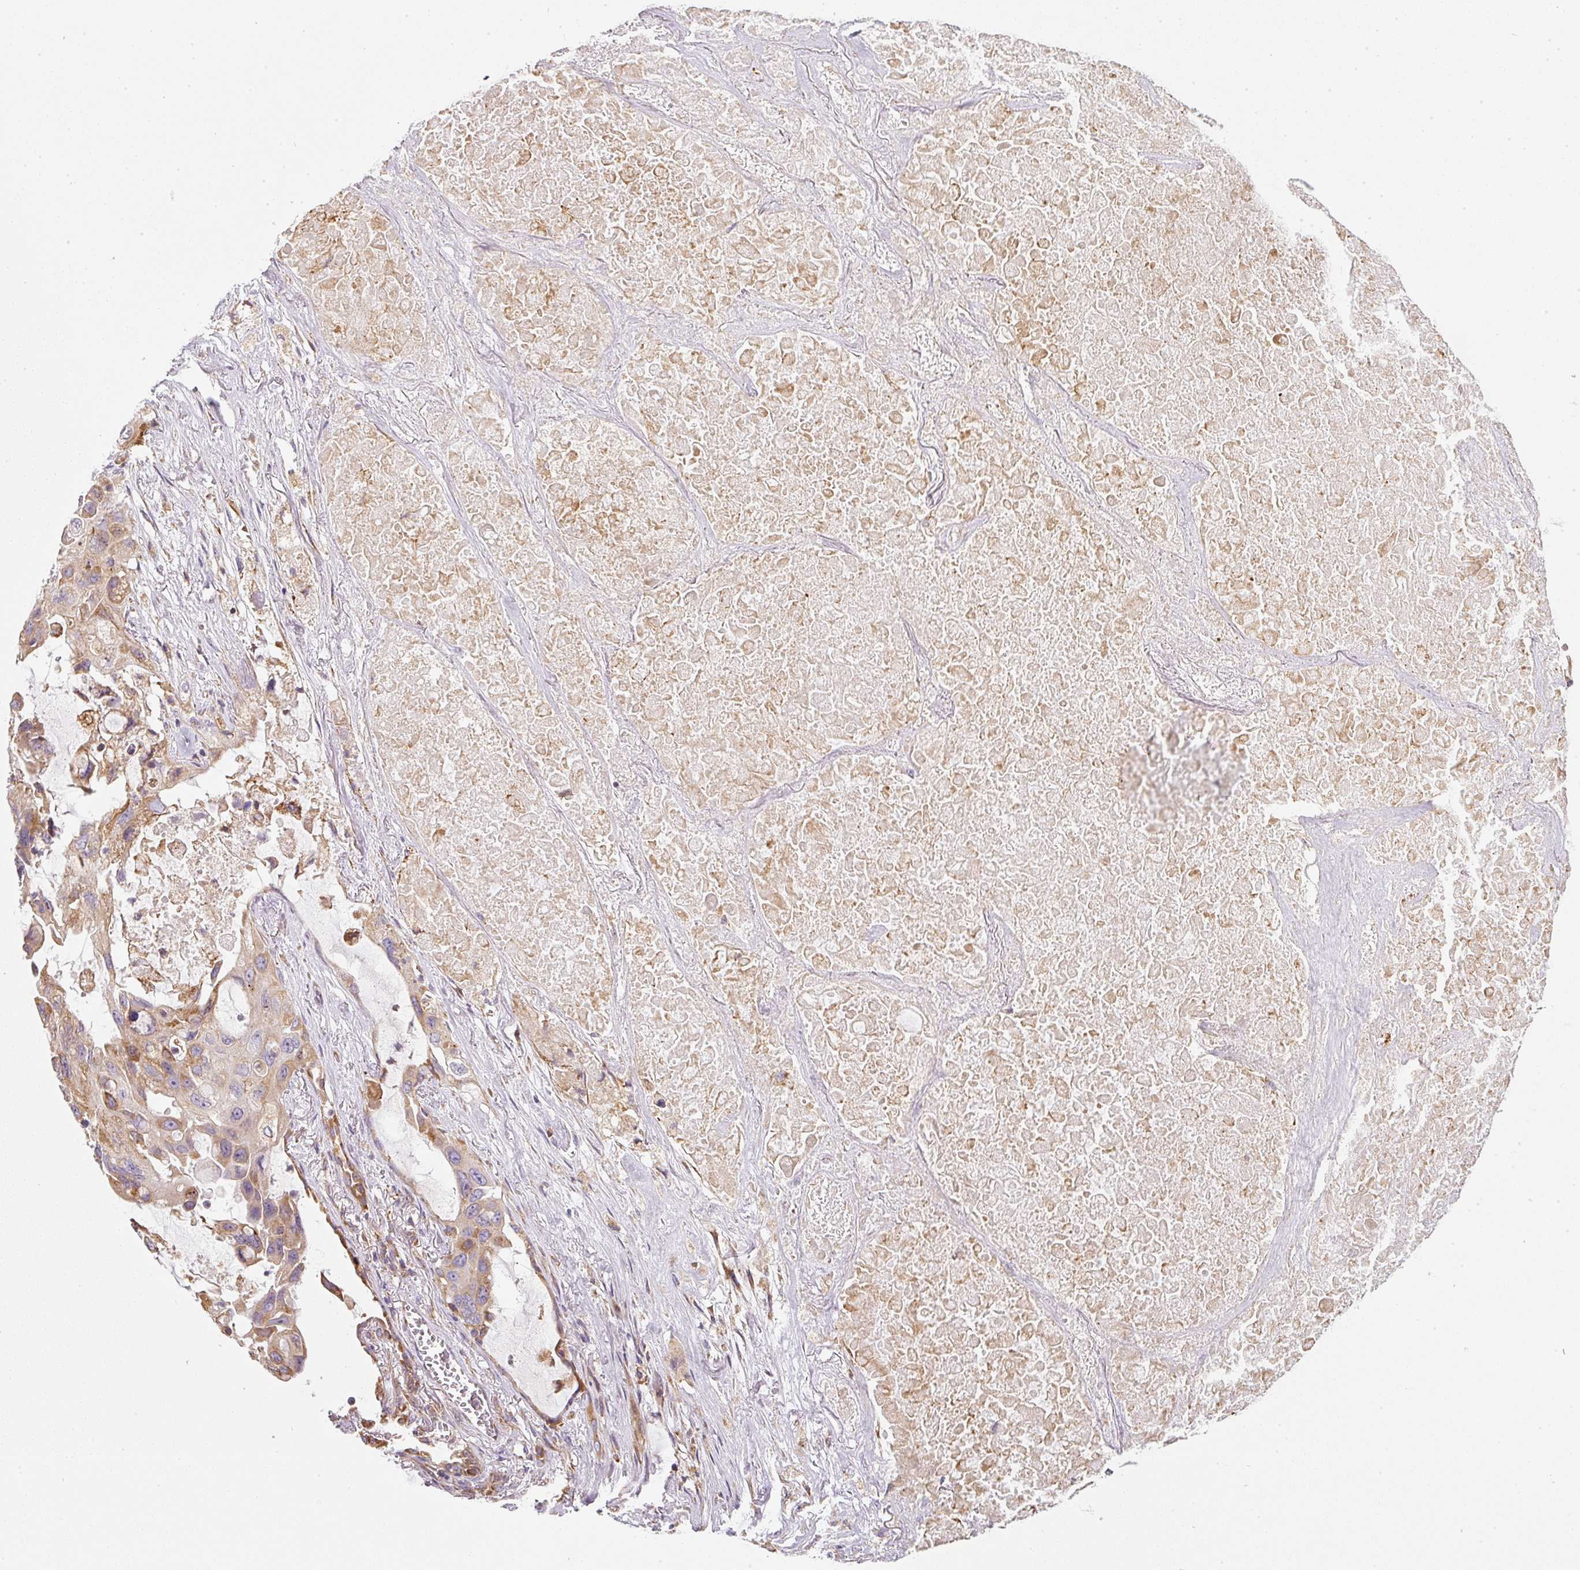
{"staining": {"intensity": "moderate", "quantity": ">75%", "location": "cytoplasmic/membranous"}, "tissue": "lung cancer", "cell_type": "Tumor cells", "image_type": "cancer", "snomed": [{"axis": "morphology", "description": "Squamous cell carcinoma, NOS"}, {"axis": "topography", "description": "Lung"}], "caption": "Immunohistochemical staining of lung cancer (squamous cell carcinoma) exhibits moderate cytoplasmic/membranous protein expression in approximately >75% of tumor cells. The protein is shown in brown color, while the nuclei are stained blue.", "gene": "MORN4", "patient": {"sex": "female", "age": 73}}